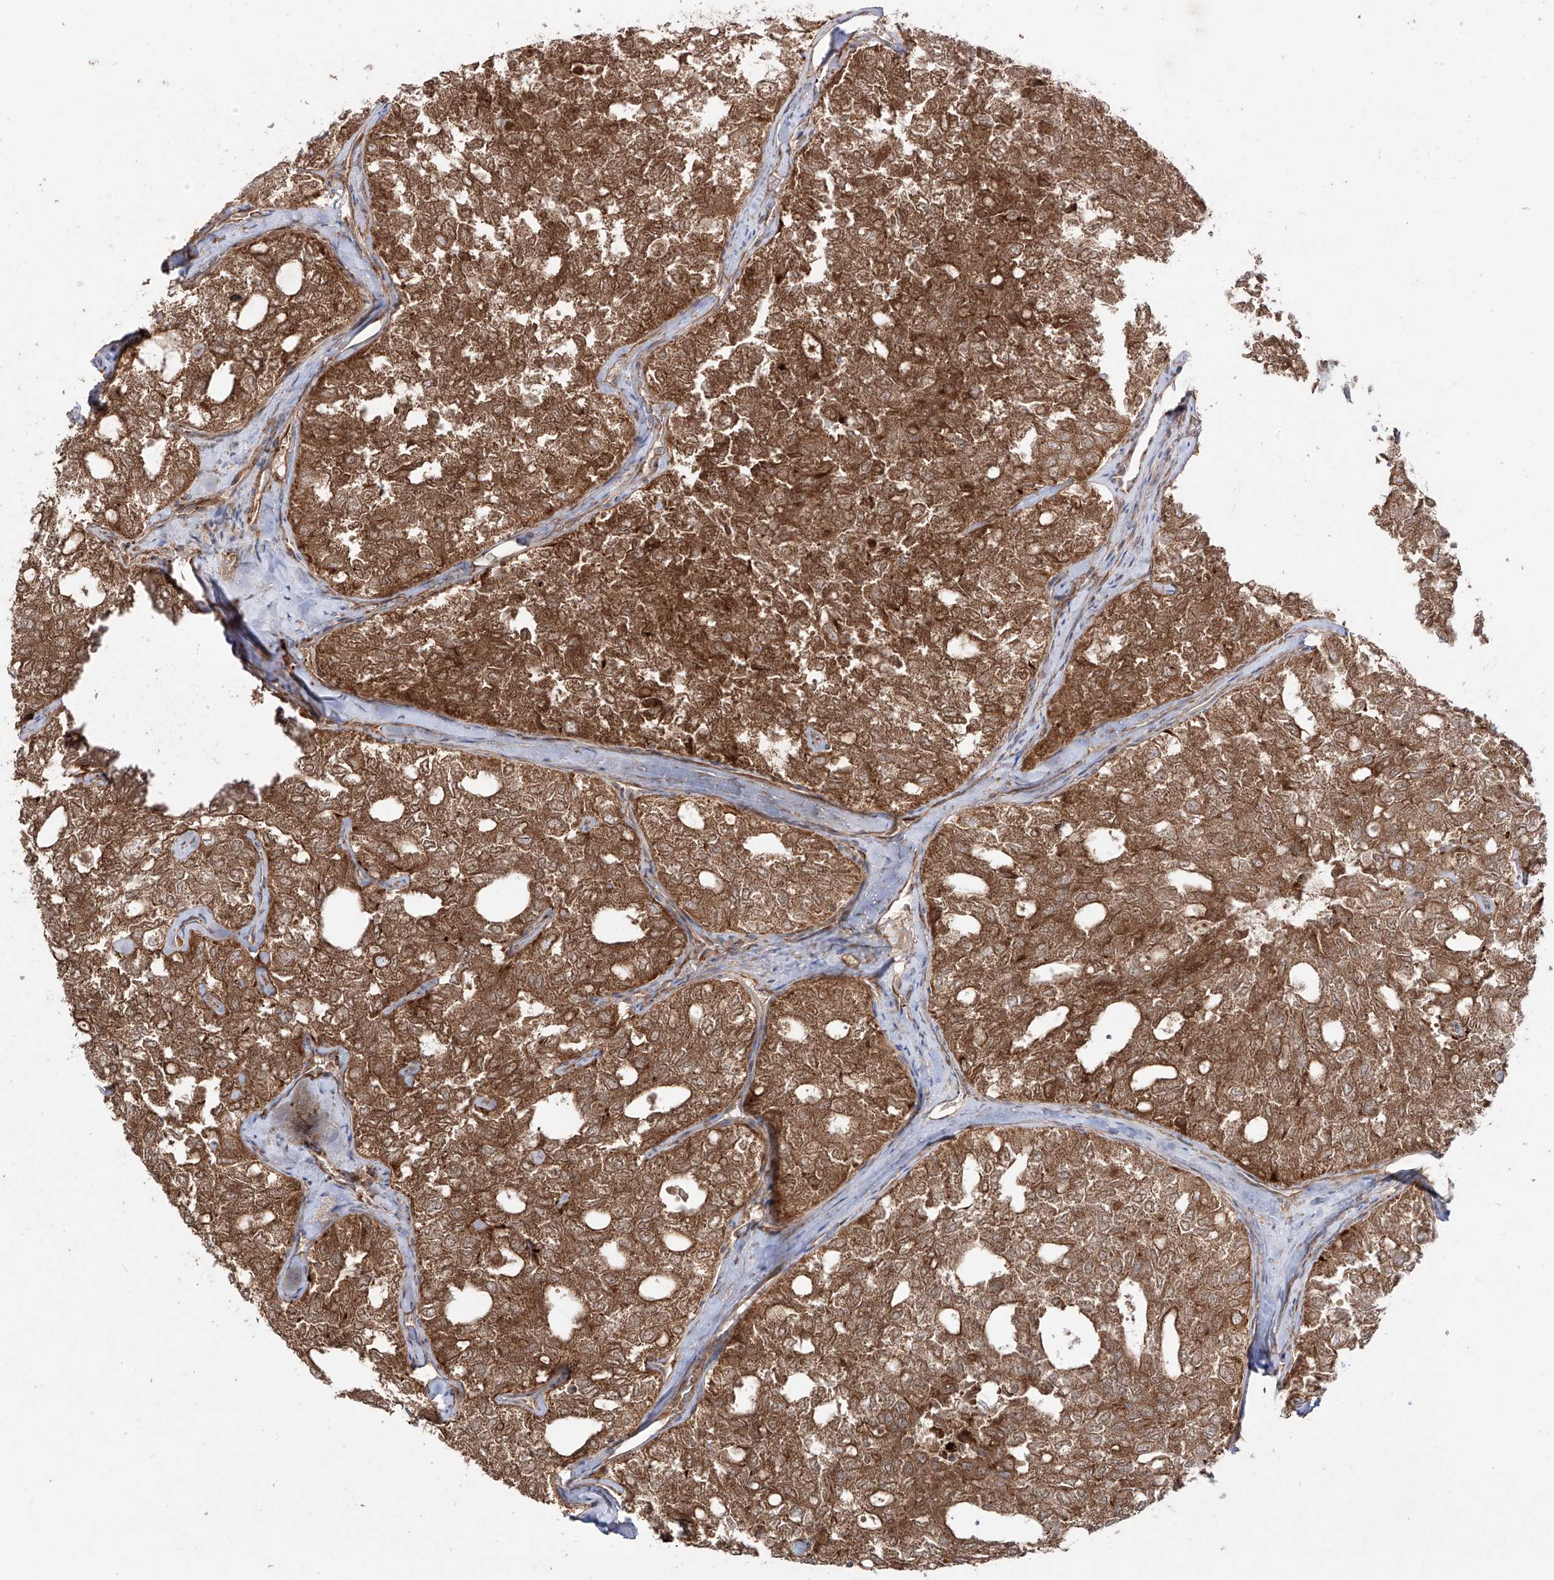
{"staining": {"intensity": "strong", "quantity": ">75%", "location": "cytoplasmic/membranous"}, "tissue": "thyroid cancer", "cell_type": "Tumor cells", "image_type": "cancer", "snomed": [{"axis": "morphology", "description": "Follicular adenoma carcinoma, NOS"}, {"axis": "topography", "description": "Thyroid gland"}], "caption": "This photomicrograph displays IHC staining of human thyroid cancer, with high strong cytoplasmic/membranous expression in about >75% of tumor cells.", "gene": "YKT6", "patient": {"sex": "male", "age": 75}}